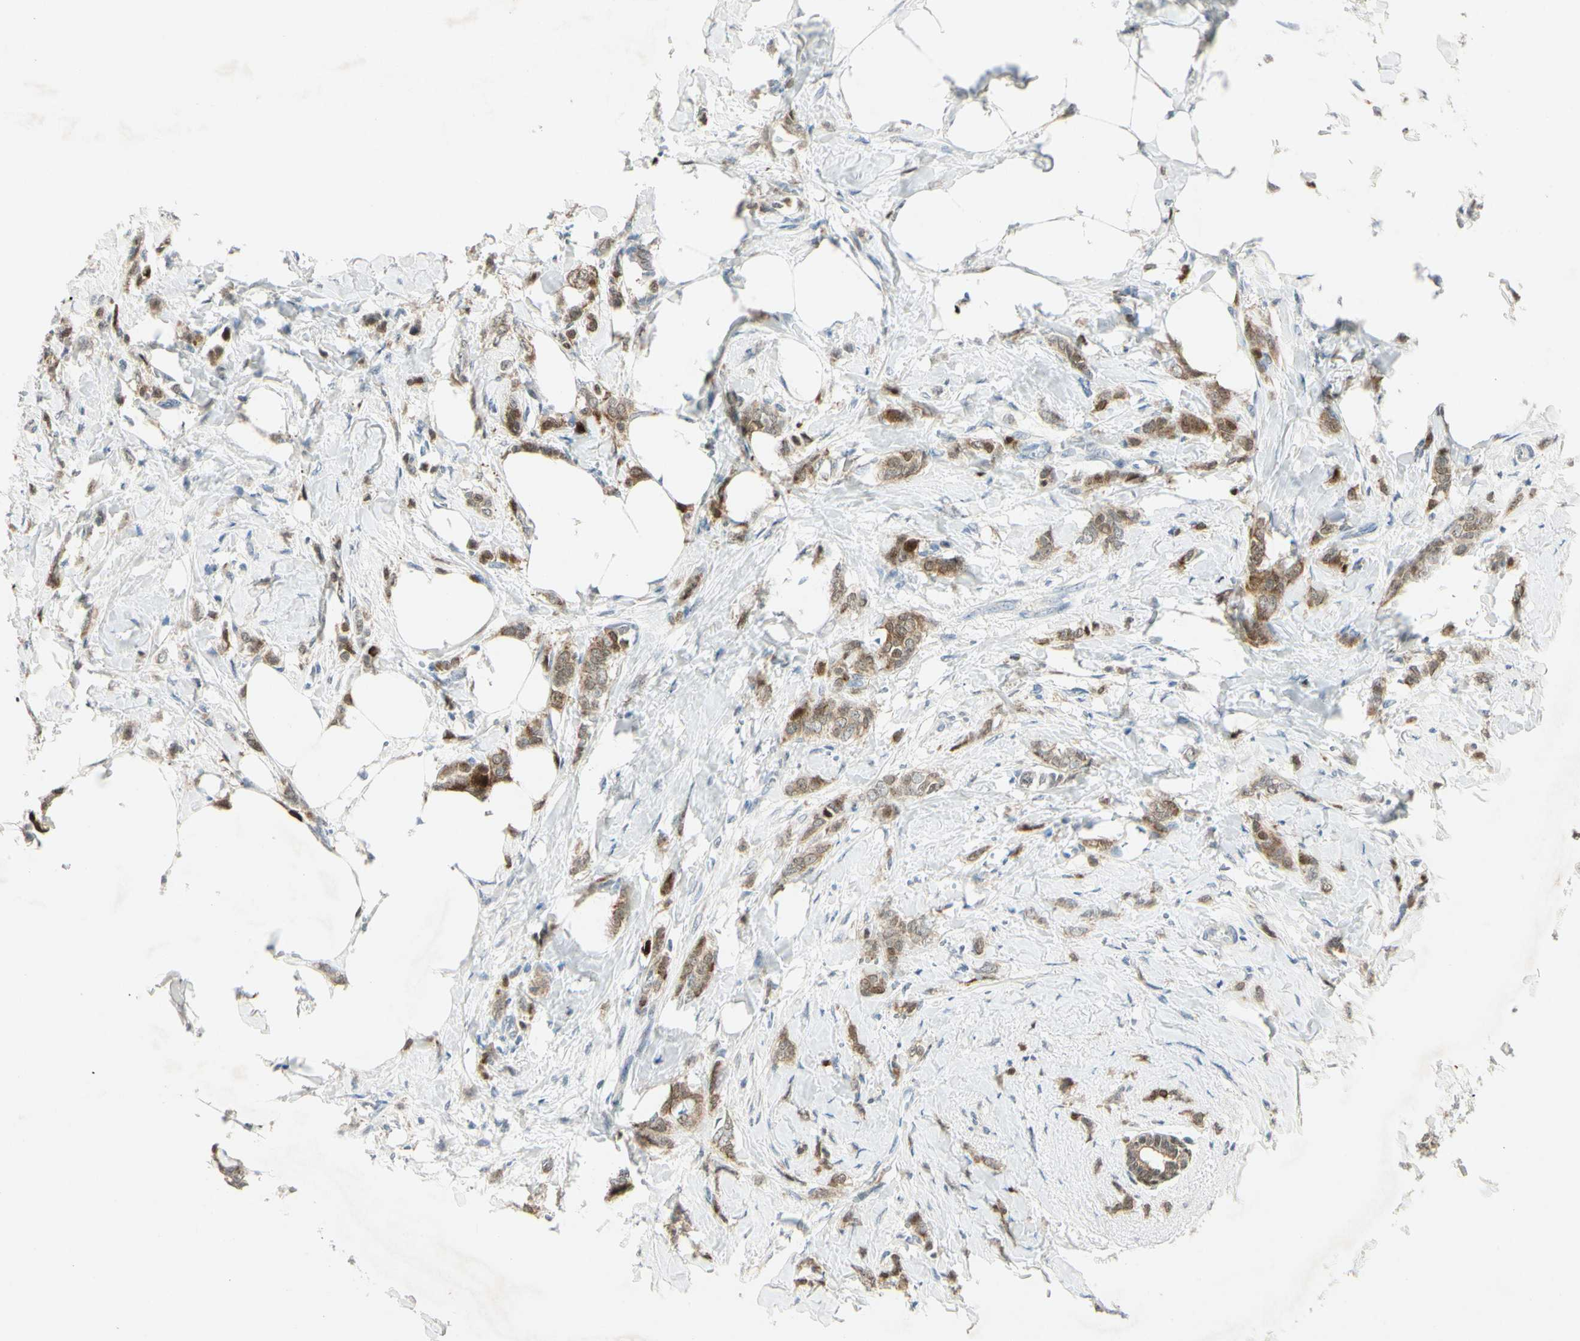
{"staining": {"intensity": "moderate", "quantity": "25%-75%", "location": "cytoplasmic/membranous"}, "tissue": "breast cancer", "cell_type": "Tumor cells", "image_type": "cancer", "snomed": [{"axis": "morphology", "description": "Lobular carcinoma, in situ"}, {"axis": "morphology", "description": "Lobular carcinoma"}, {"axis": "topography", "description": "Breast"}], "caption": "Immunohistochemical staining of human breast cancer demonstrates medium levels of moderate cytoplasmic/membranous protein expression in about 25%-75% of tumor cells.", "gene": "HSPA1B", "patient": {"sex": "female", "age": 41}}